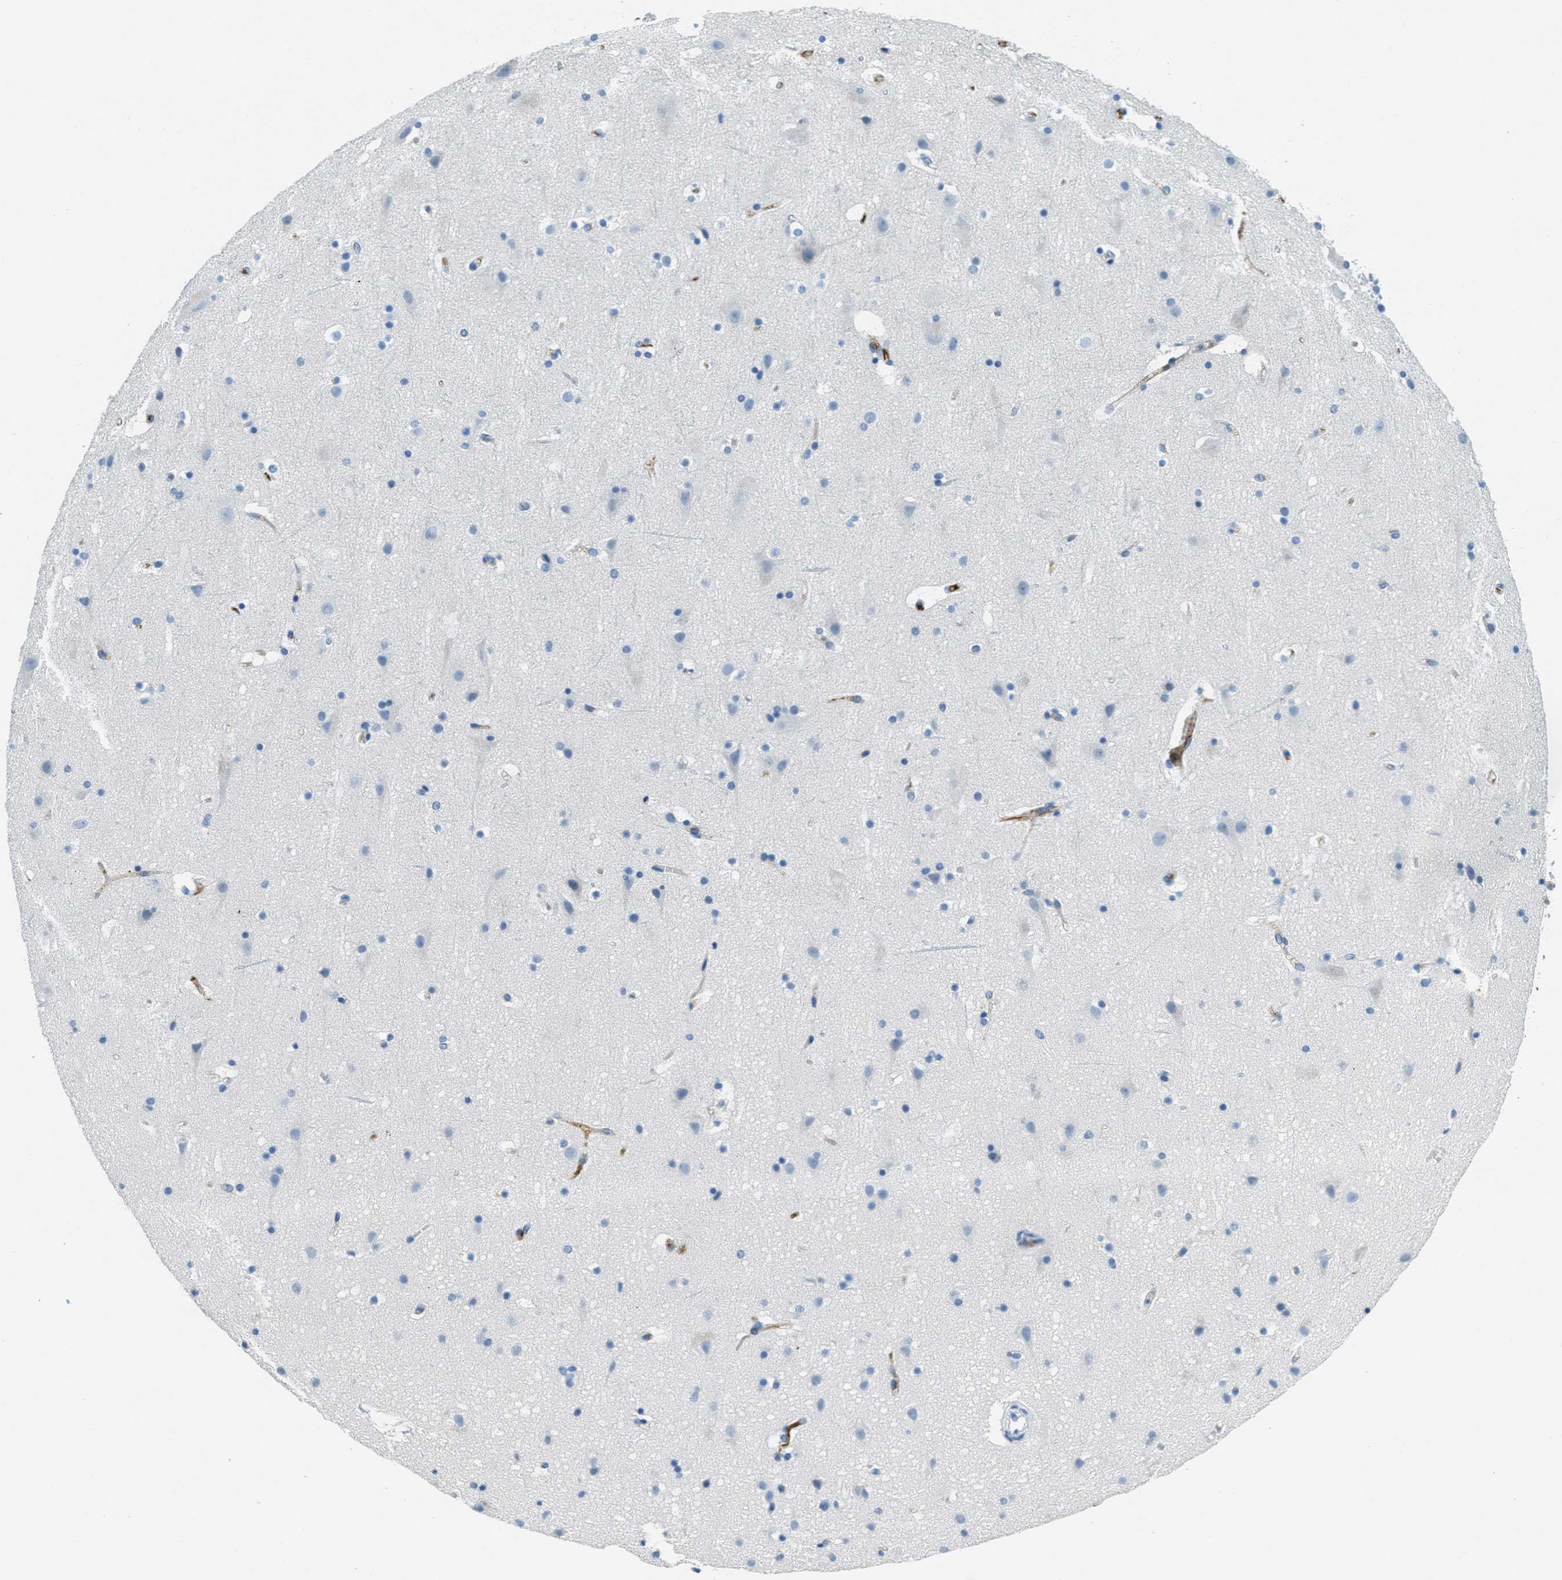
{"staining": {"intensity": "negative", "quantity": "none", "location": "none"}, "tissue": "cerebral cortex", "cell_type": "Endothelial cells", "image_type": "normal", "snomed": [{"axis": "morphology", "description": "Normal tissue, NOS"}, {"axis": "topography", "description": "Cerebral cortex"}], "caption": "Immunohistochemistry (IHC) of unremarkable cerebral cortex shows no expression in endothelial cells.", "gene": "A2M", "patient": {"sex": "male", "age": 45}}